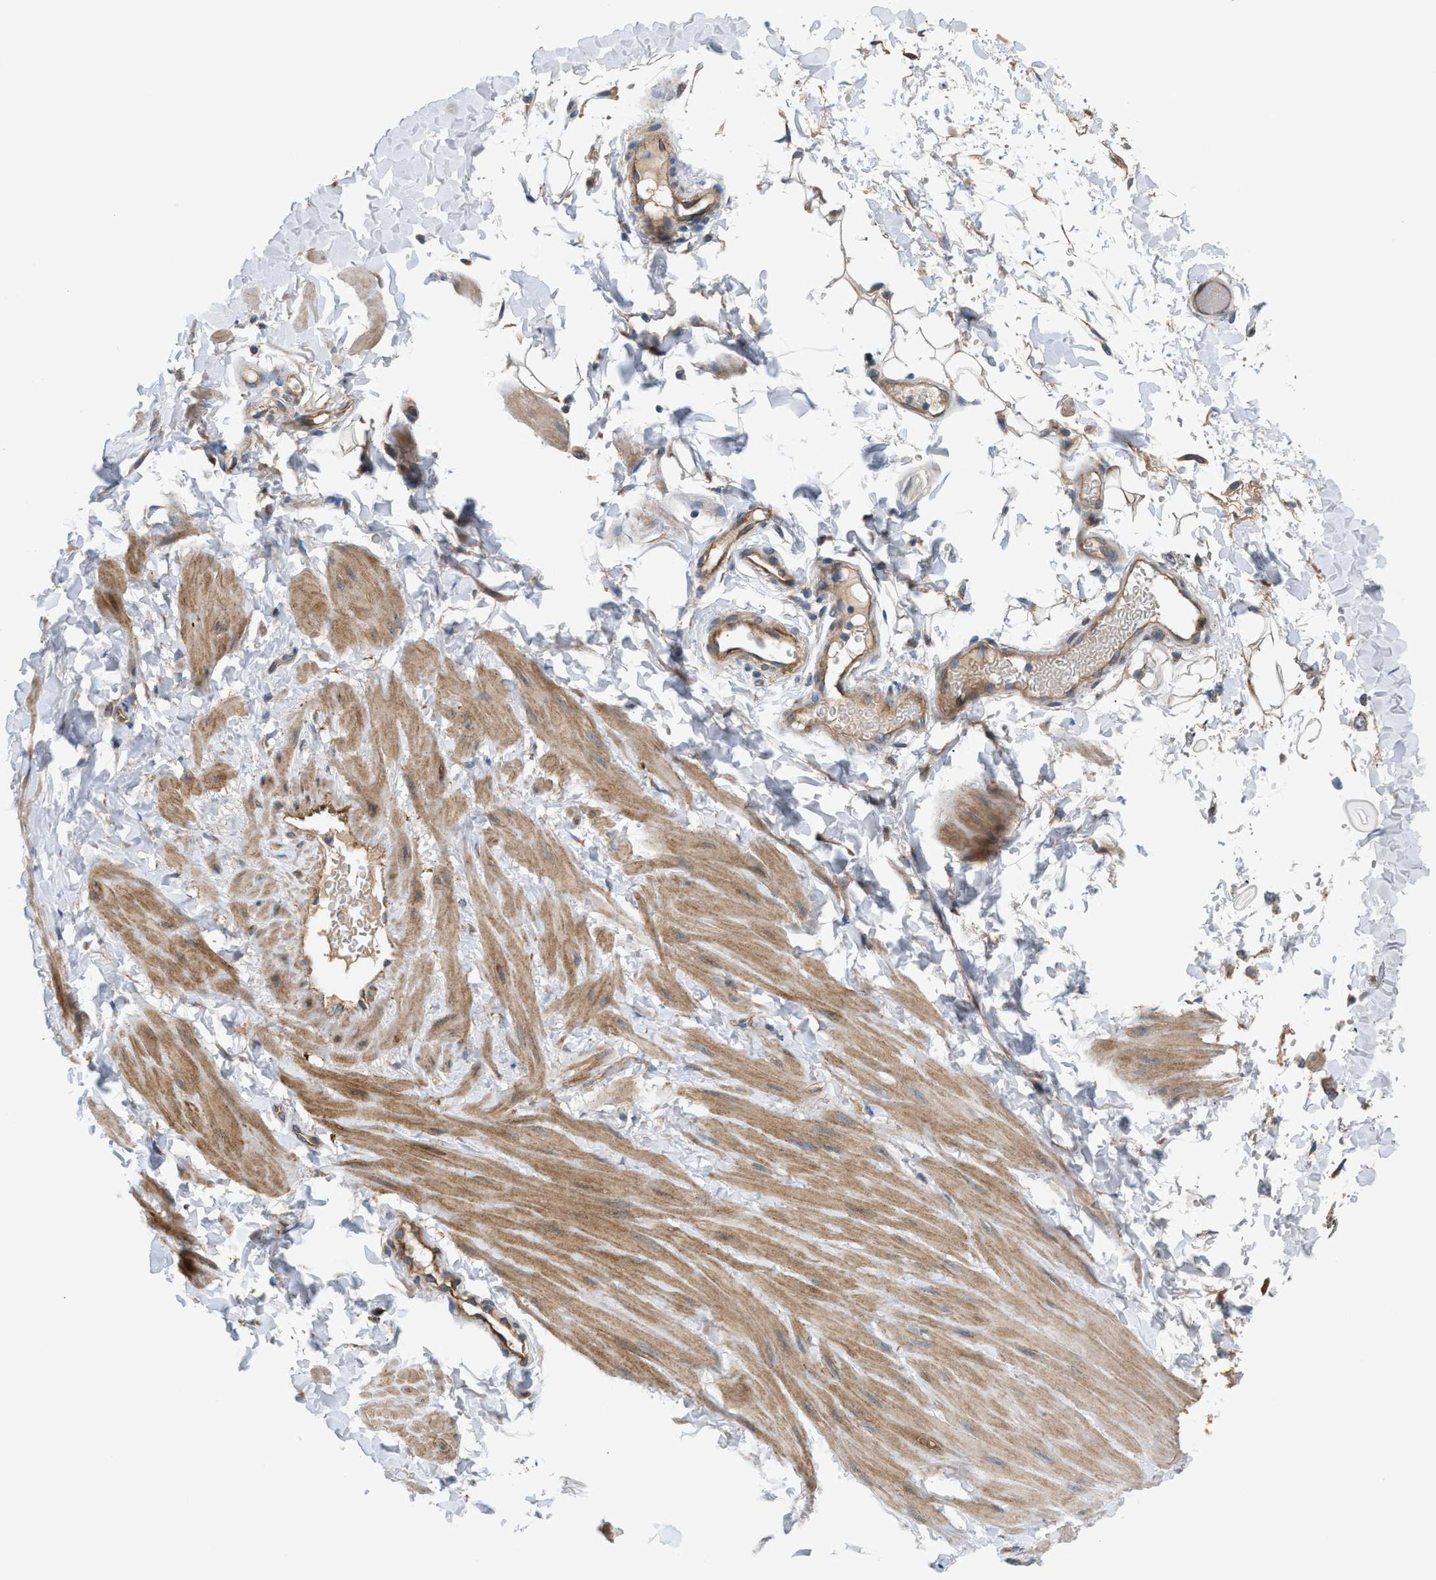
{"staining": {"intensity": "negative", "quantity": "none", "location": "none"}, "tissue": "adipose tissue", "cell_type": "Adipocytes", "image_type": "normal", "snomed": [{"axis": "morphology", "description": "Normal tissue, NOS"}, {"axis": "topography", "description": "Adipose tissue"}, {"axis": "topography", "description": "Vascular tissue"}, {"axis": "topography", "description": "Peripheral nerve tissue"}], "caption": "Normal adipose tissue was stained to show a protein in brown. There is no significant expression in adipocytes. Brightfield microscopy of immunohistochemistry stained with DAB (brown) and hematoxylin (blue), captured at high magnification.", "gene": "CYB5D1", "patient": {"sex": "male", "age": 25}}